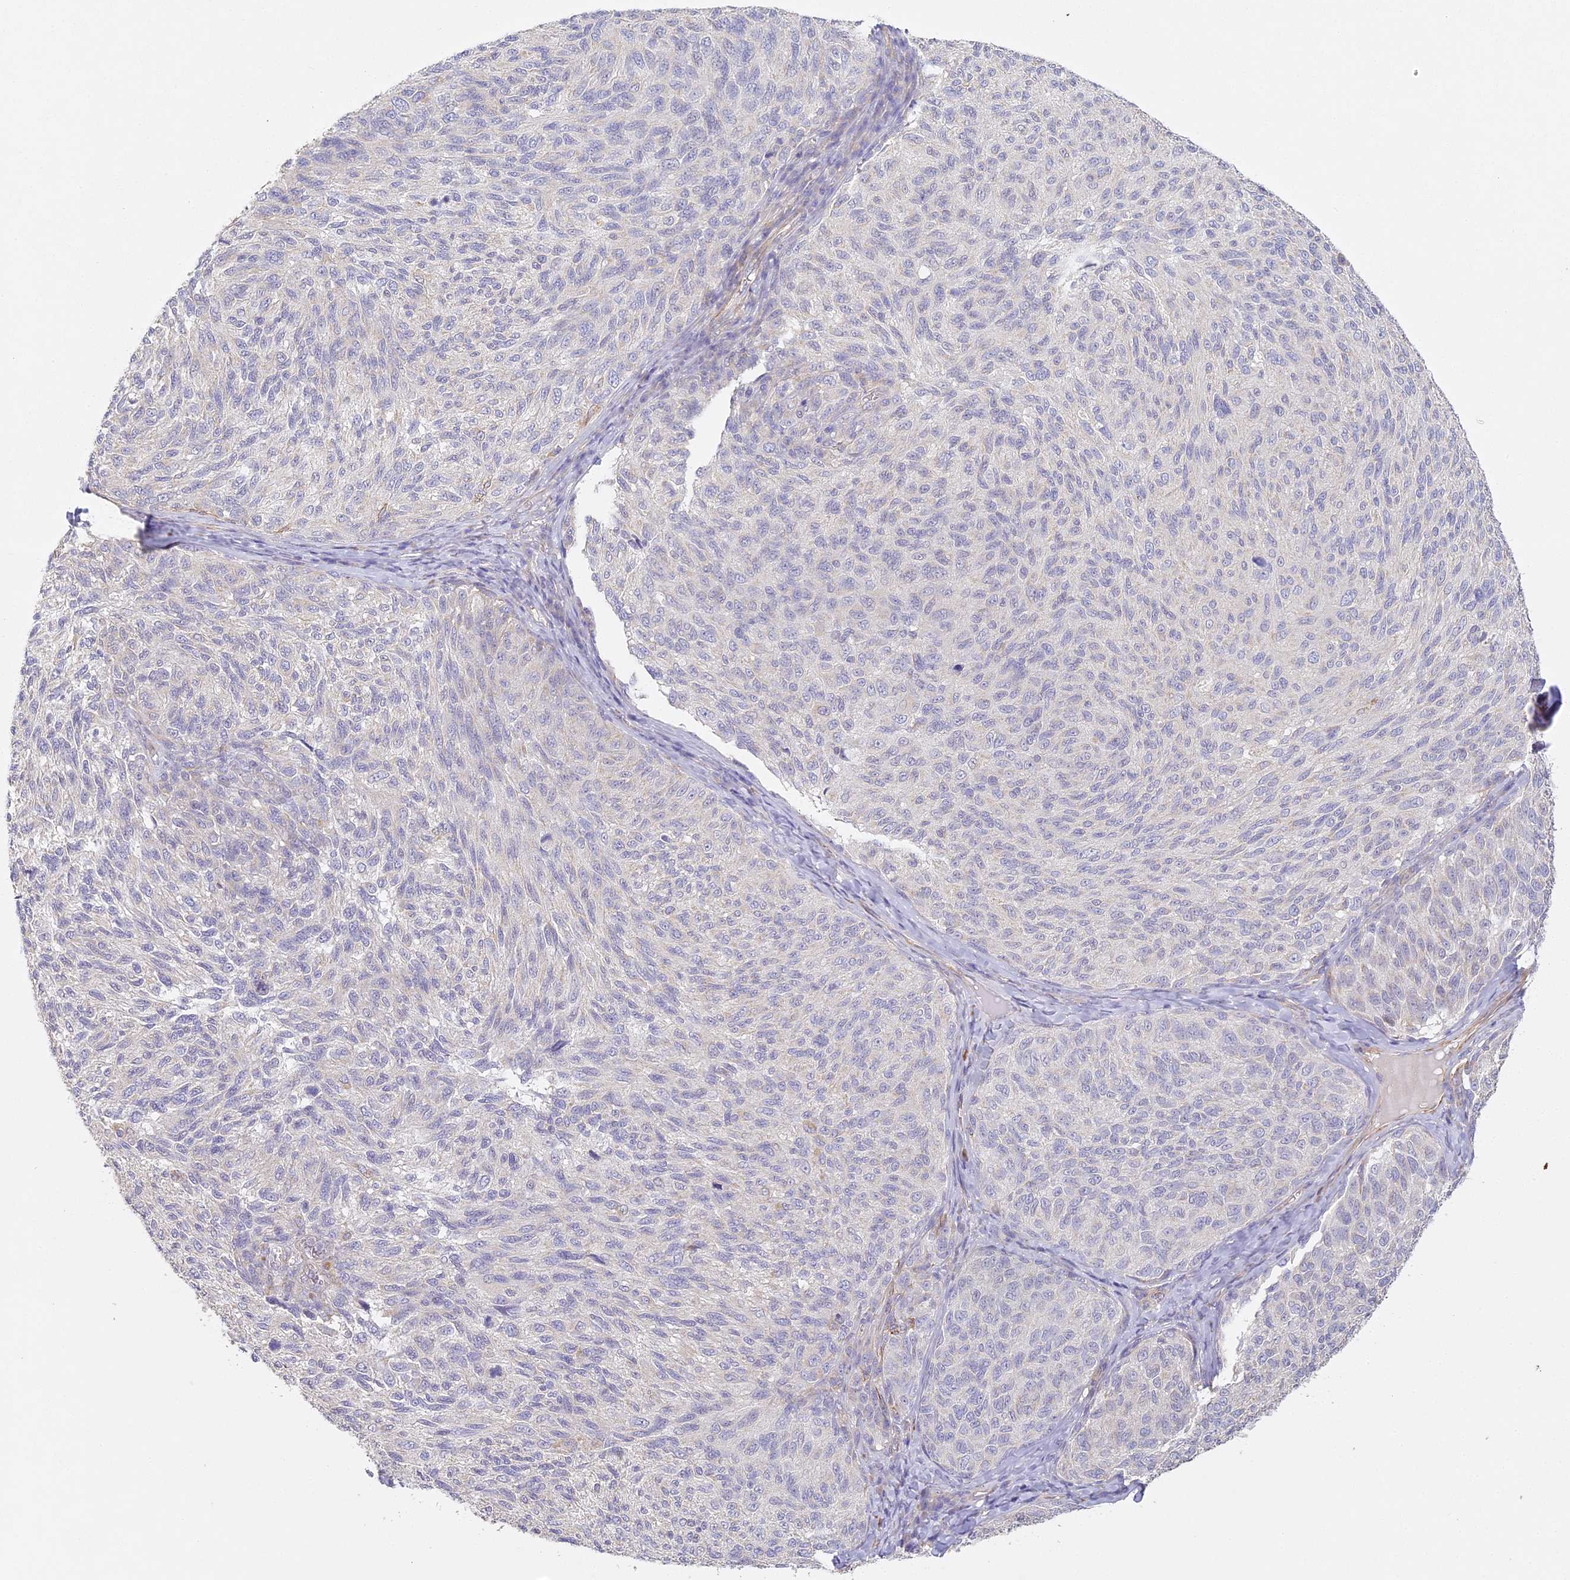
{"staining": {"intensity": "negative", "quantity": "none", "location": "none"}, "tissue": "melanoma", "cell_type": "Tumor cells", "image_type": "cancer", "snomed": [{"axis": "morphology", "description": "Malignant melanoma, NOS"}, {"axis": "topography", "description": "Skin"}], "caption": "DAB immunohistochemical staining of human melanoma shows no significant expression in tumor cells.", "gene": "MED28", "patient": {"sex": "female", "age": 73}}